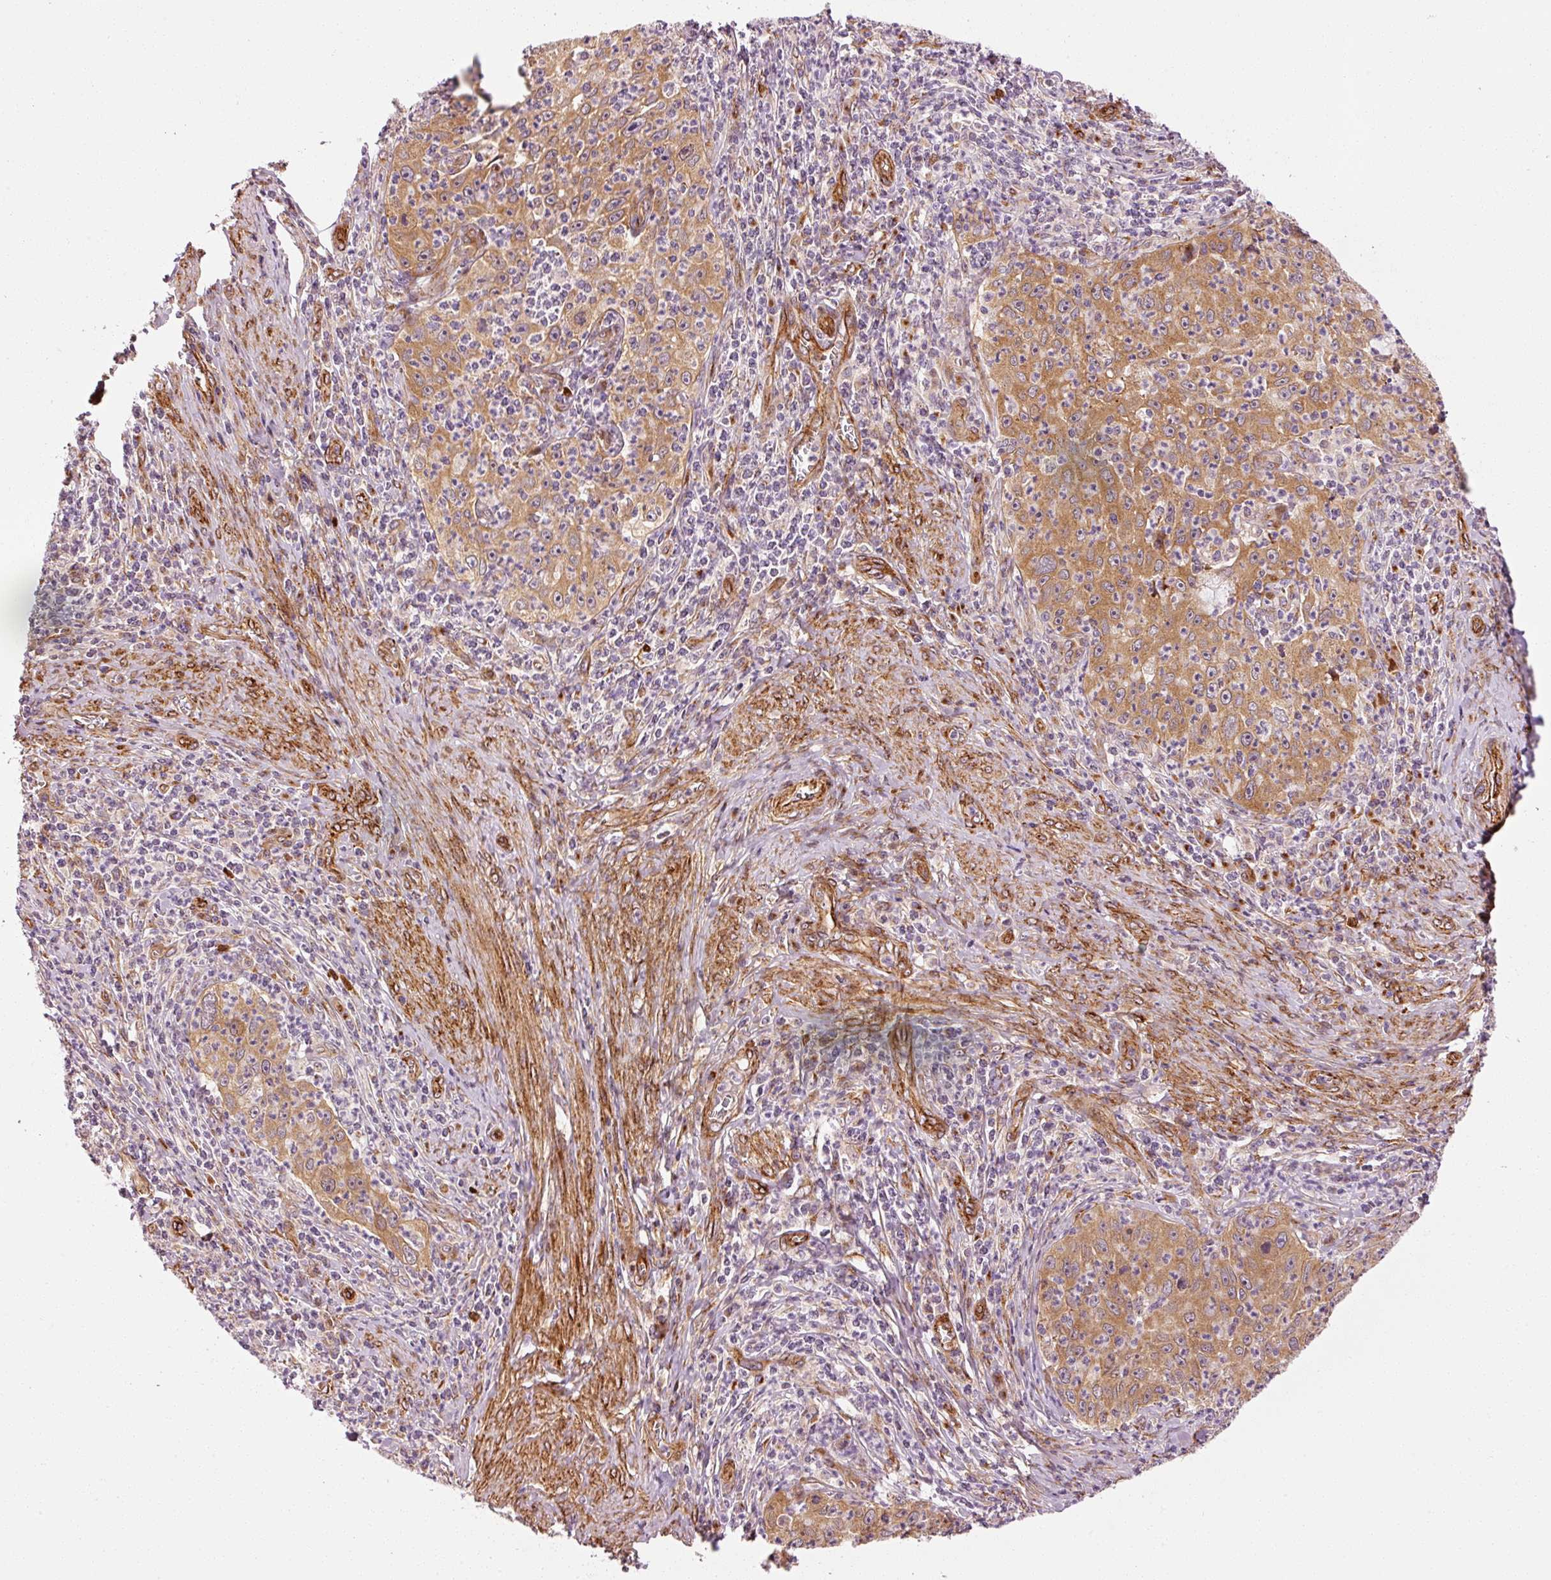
{"staining": {"intensity": "moderate", "quantity": "25%-75%", "location": "cytoplasmic/membranous"}, "tissue": "cervical cancer", "cell_type": "Tumor cells", "image_type": "cancer", "snomed": [{"axis": "morphology", "description": "Squamous cell carcinoma, NOS"}, {"axis": "topography", "description": "Cervix"}], "caption": "A brown stain labels moderate cytoplasmic/membranous staining of a protein in human cervical squamous cell carcinoma tumor cells.", "gene": "PPP1R14B", "patient": {"sex": "female", "age": 30}}